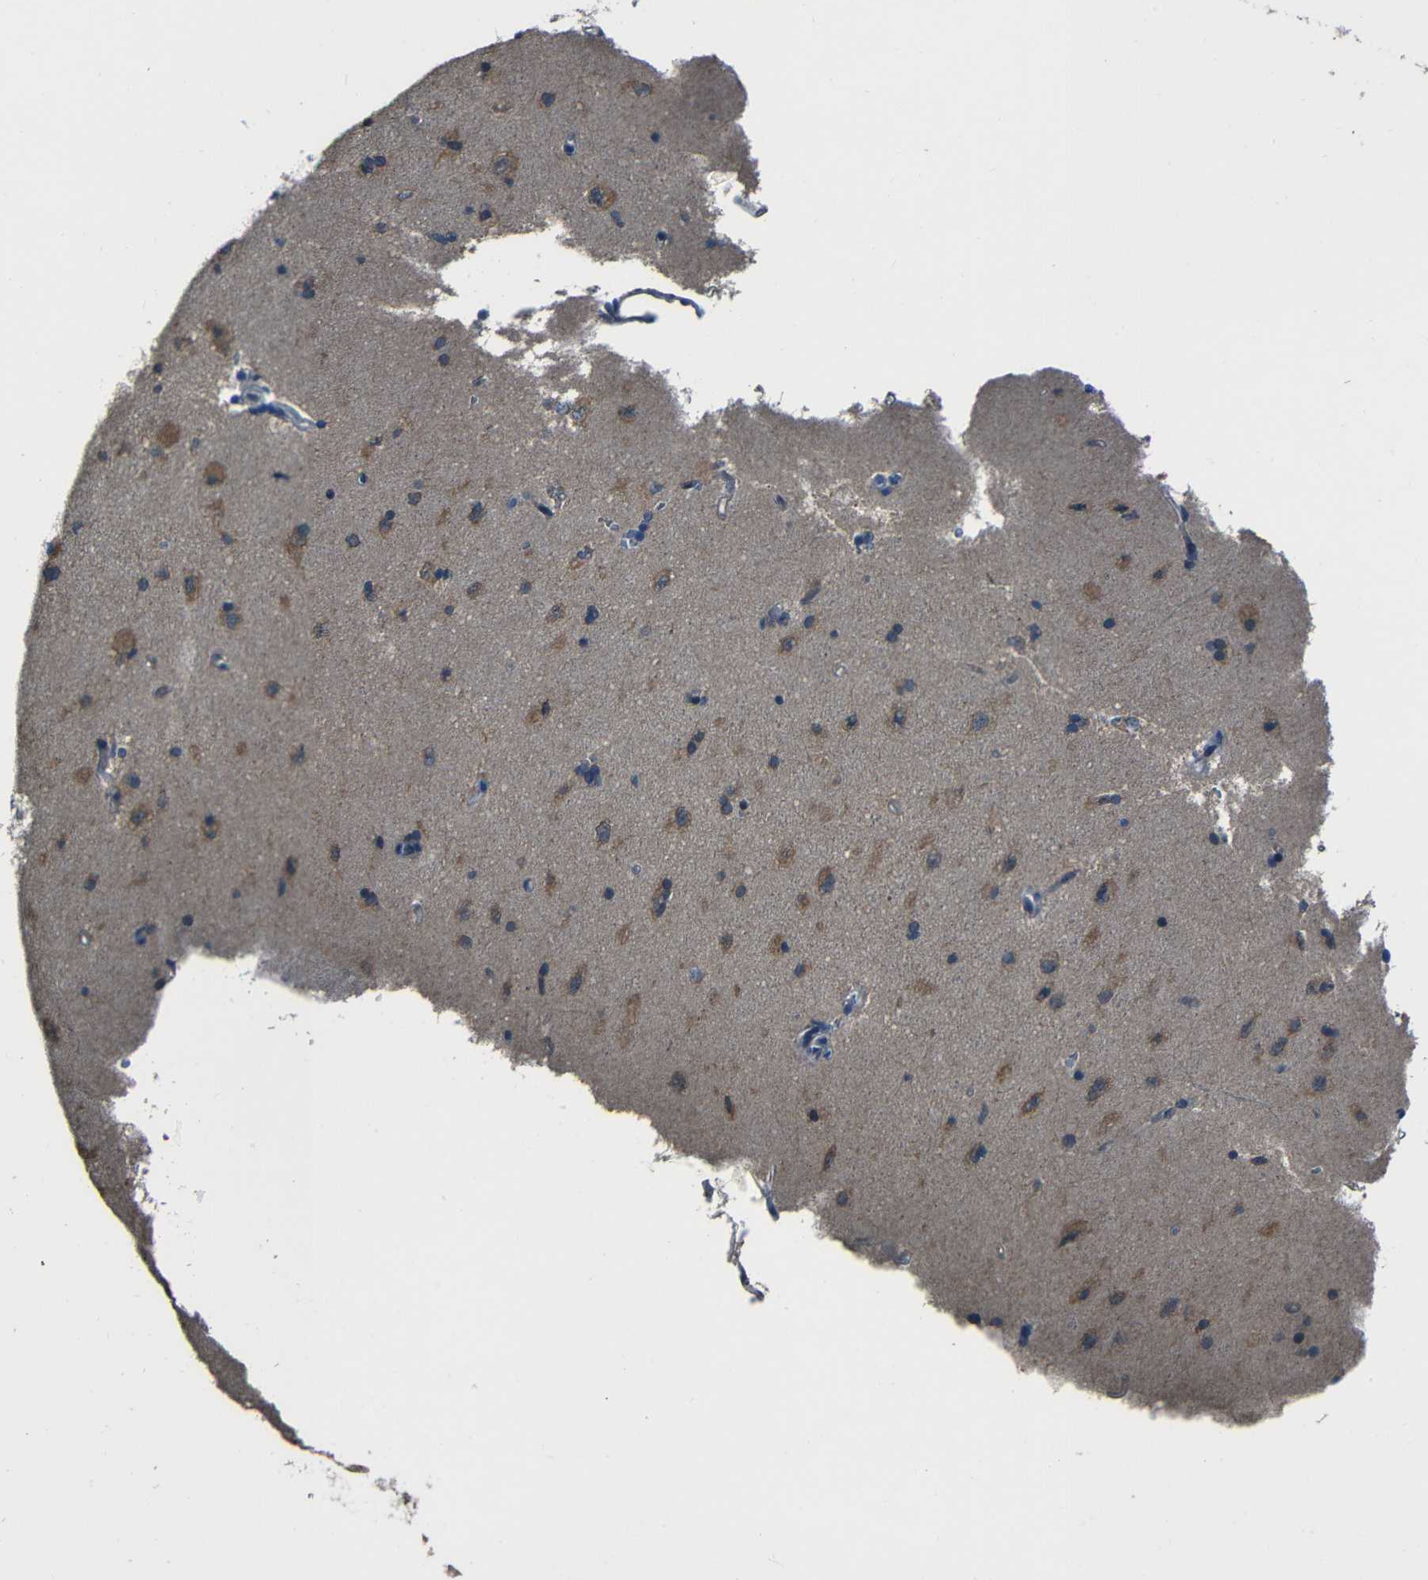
{"staining": {"intensity": "negative", "quantity": "none", "location": "none"}, "tissue": "cerebral cortex", "cell_type": "Endothelial cells", "image_type": "normal", "snomed": [{"axis": "morphology", "description": "Normal tissue, NOS"}, {"axis": "topography", "description": "Cerebral cortex"}], "caption": "Human cerebral cortex stained for a protein using IHC reveals no staining in endothelial cells.", "gene": "SLA", "patient": {"sex": "male", "age": 62}}